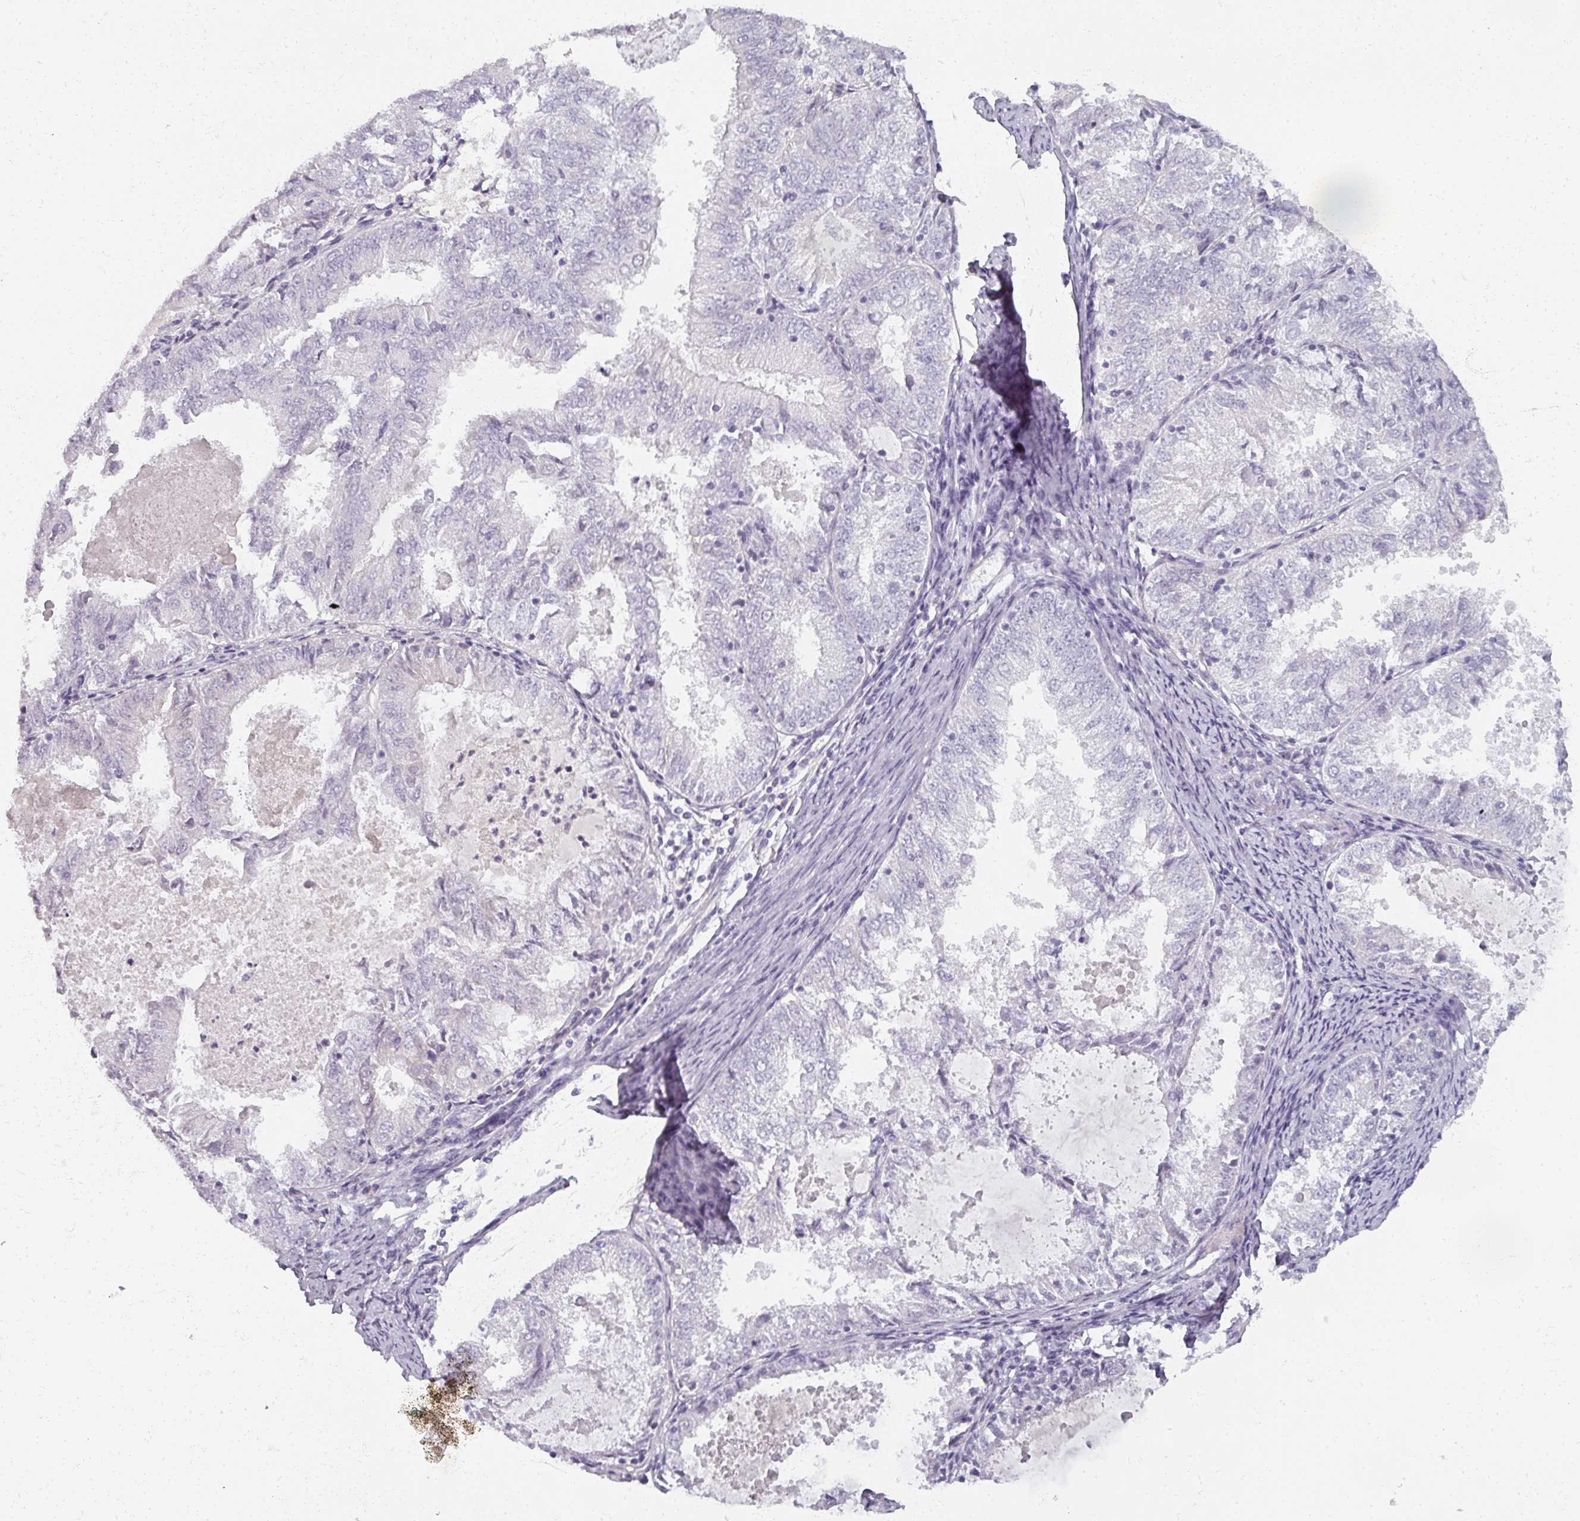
{"staining": {"intensity": "negative", "quantity": "none", "location": "none"}, "tissue": "endometrial cancer", "cell_type": "Tumor cells", "image_type": "cancer", "snomed": [{"axis": "morphology", "description": "Adenocarcinoma, NOS"}, {"axis": "topography", "description": "Endometrium"}], "caption": "Immunohistochemistry (IHC) of adenocarcinoma (endometrial) demonstrates no staining in tumor cells.", "gene": "REG3G", "patient": {"sex": "female", "age": 57}}